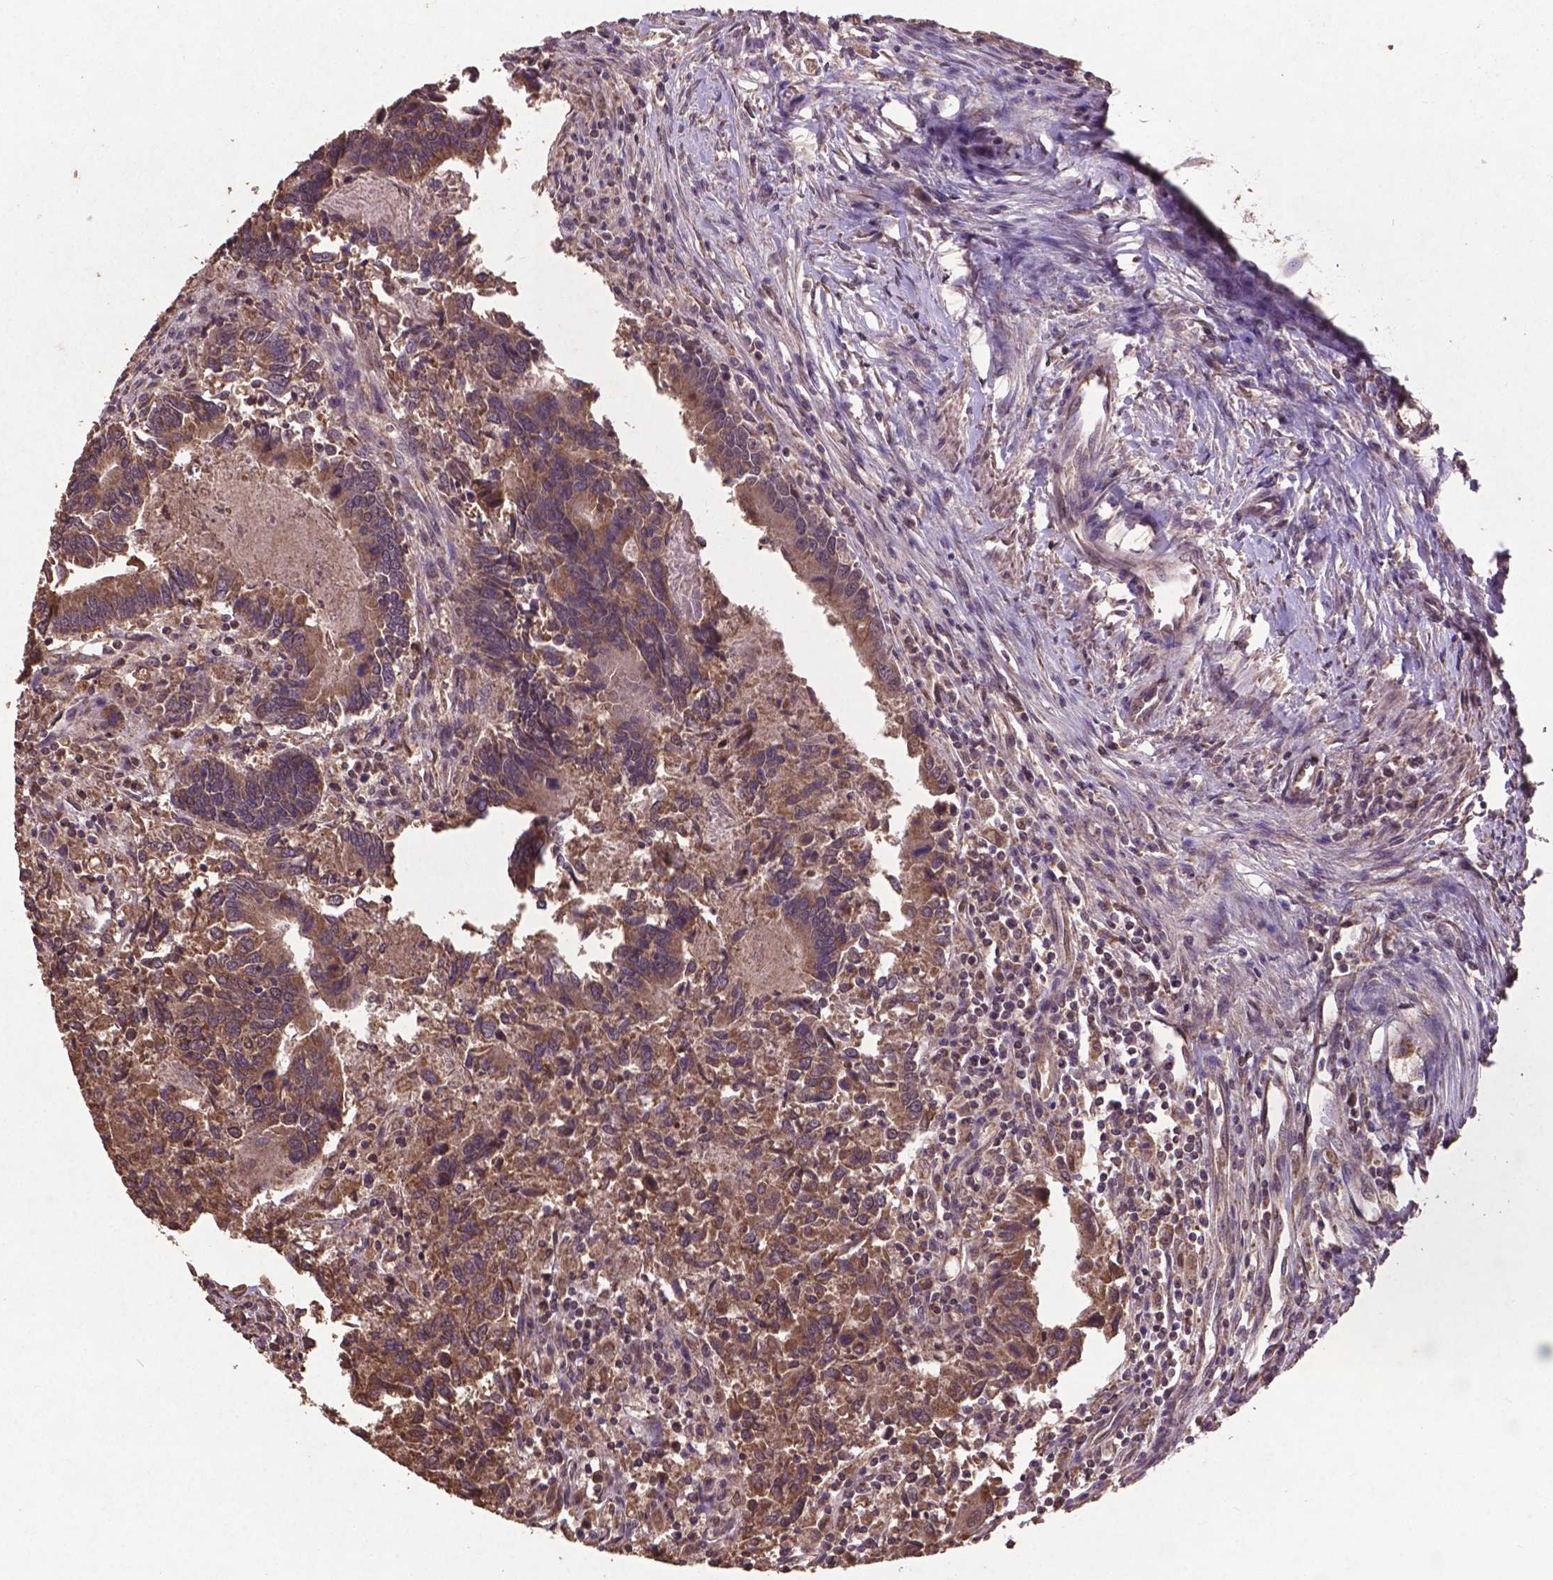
{"staining": {"intensity": "moderate", "quantity": ">75%", "location": "cytoplasmic/membranous"}, "tissue": "colorectal cancer", "cell_type": "Tumor cells", "image_type": "cancer", "snomed": [{"axis": "morphology", "description": "Adenocarcinoma, NOS"}, {"axis": "topography", "description": "Colon"}], "caption": "Protein staining reveals moderate cytoplasmic/membranous expression in about >75% of tumor cells in adenocarcinoma (colorectal).", "gene": "DCAF1", "patient": {"sex": "female", "age": 67}}